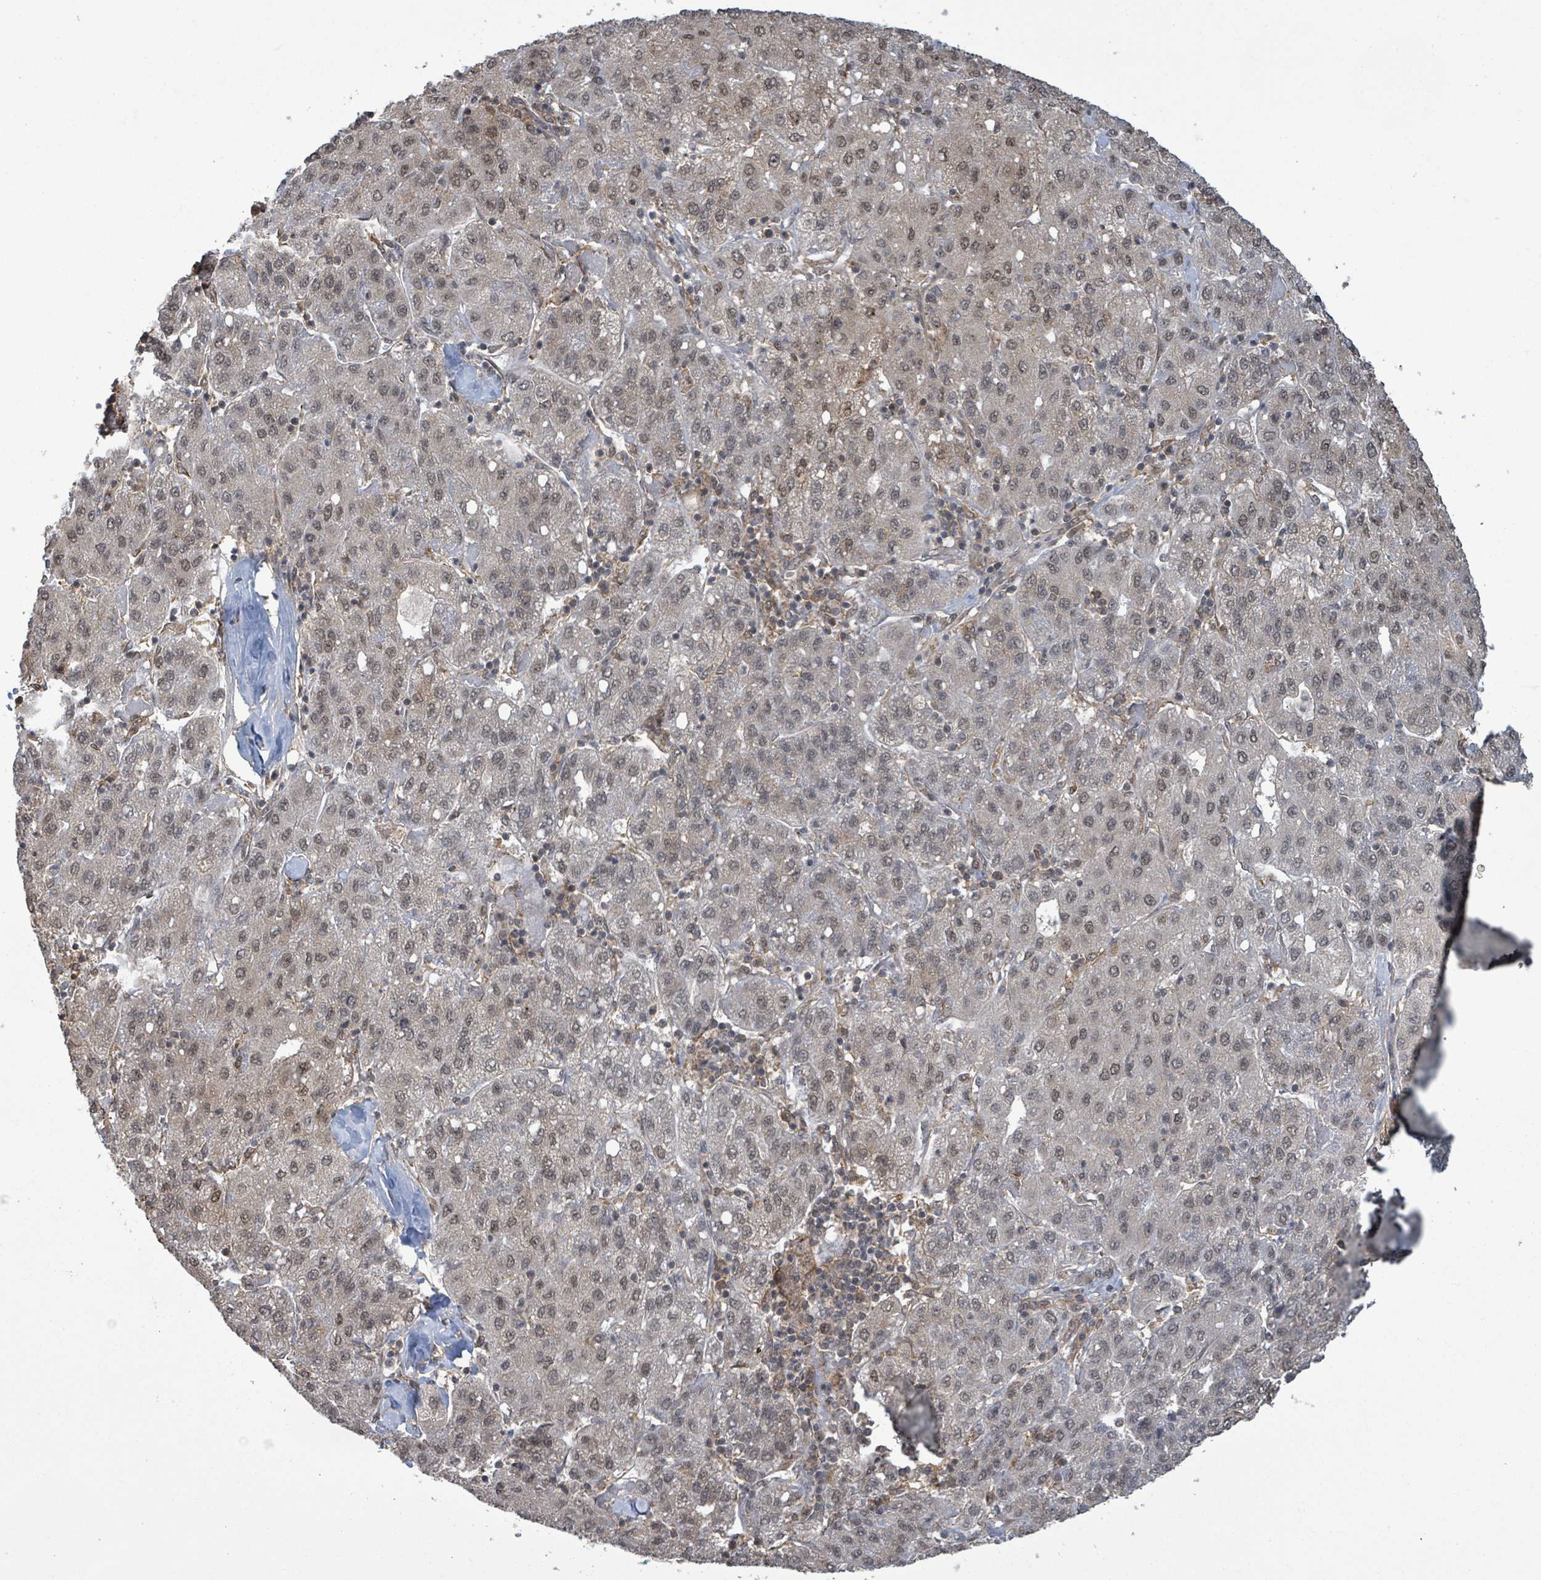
{"staining": {"intensity": "weak", "quantity": "25%-75%", "location": "nuclear"}, "tissue": "liver cancer", "cell_type": "Tumor cells", "image_type": "cancer", "snomed": [{"axis": "morphology", "description": "Carcinoma, Hepatocellular, NOS"}, {"axis": "topography", "description": "Liver"}], "caption": "Liver cancer (hepatocellular carcinoma) tissue exhibits weak nuclear expression in about 25%-75% of tumor cells, visualized by immunohistochemistry.", "gene": "KLC1", "patient": {"sex": "male", "age": 65}}